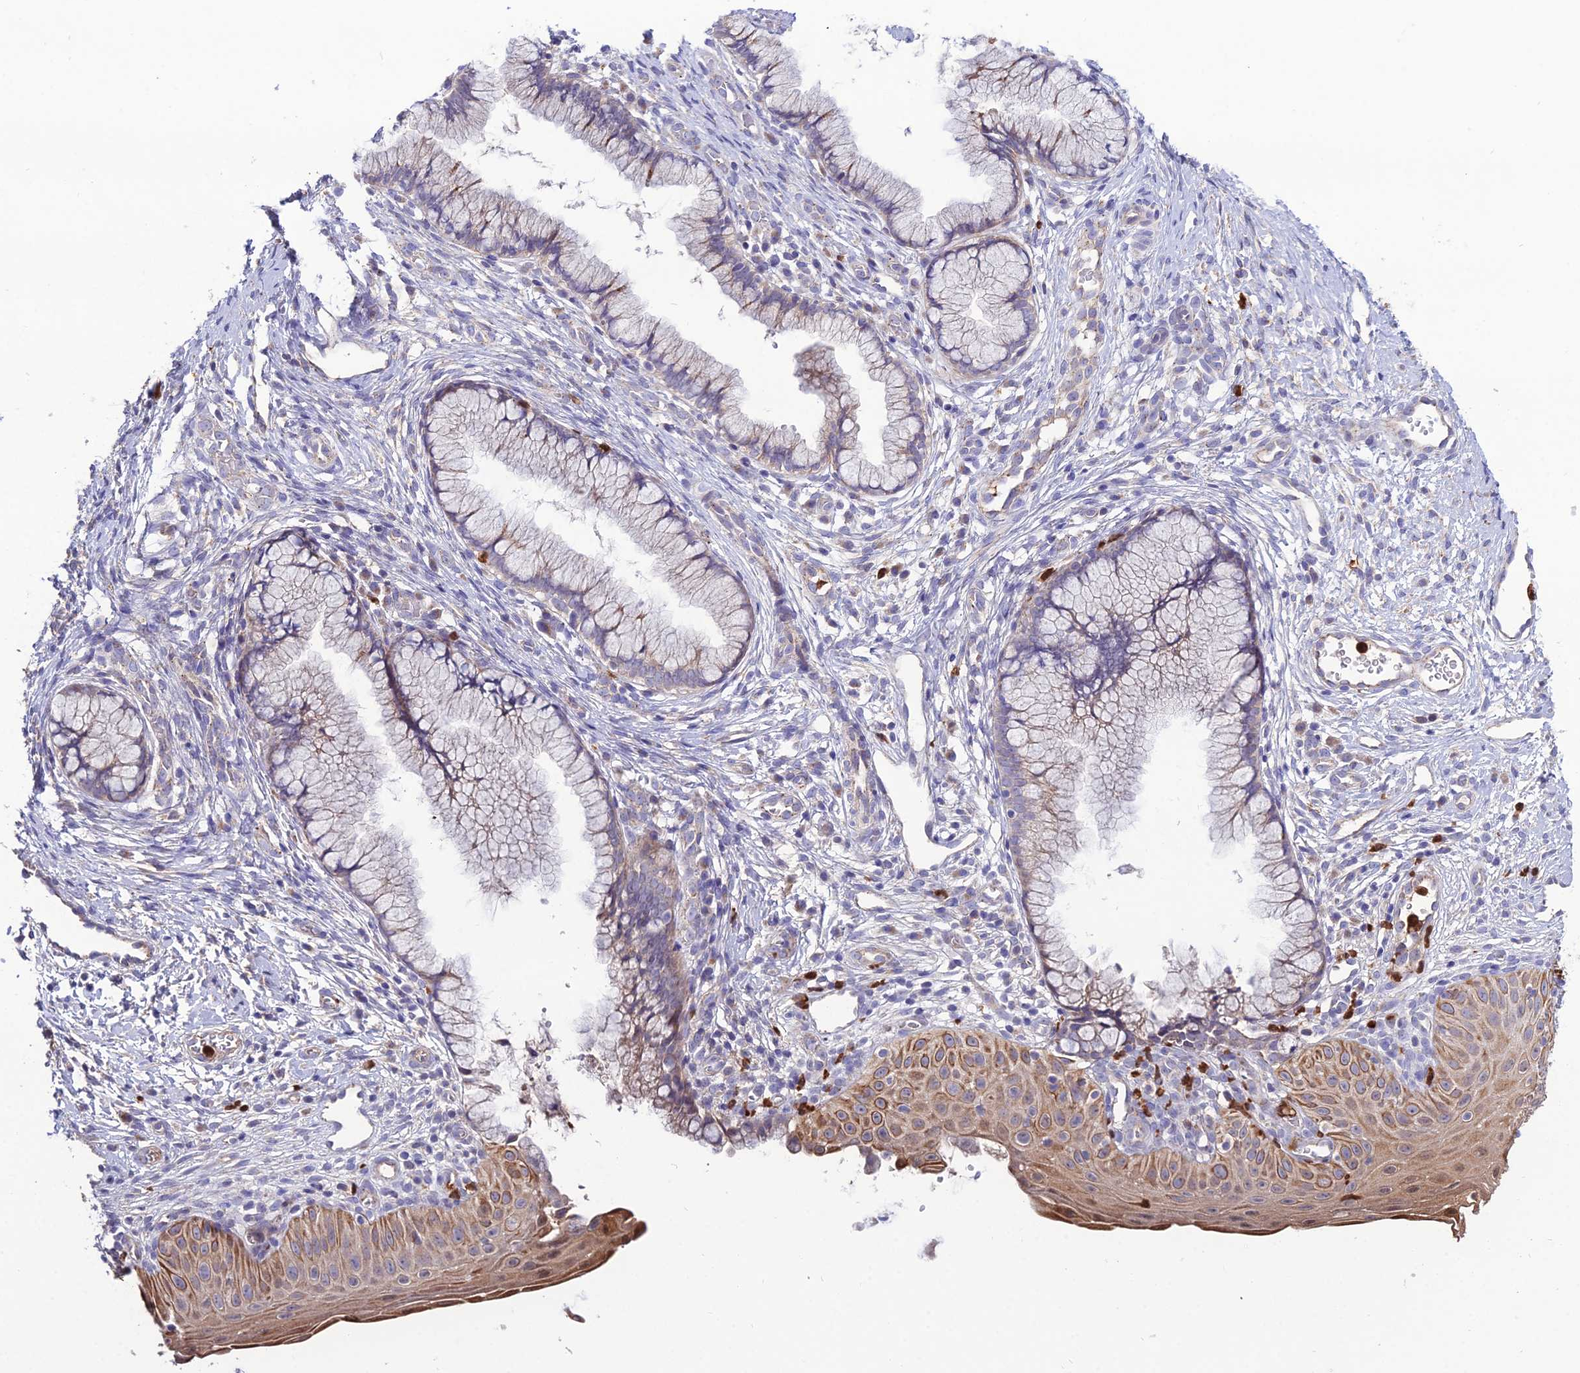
{"staining": {"intensity": "moderate", "quantity": "25%-75%", "location": "cytoplasmic/membranous"}, "tissue": "cervix", "cell_type": "Glandular cells", "image_type": "normal", "snomed": [{"axis": "morphology", "description": "Normal tissue, NOS"}, {"axis": "topography", "description": "Cervix"}], "caption": "This is an image of immunohistochemistry (IHC) staining of unremarkable cervix, which shows moderate positivity in the cytoplasmic/membranous of glandular cells.", "gene": "EID2", "patient": {"sex": "female", "age": 36}}